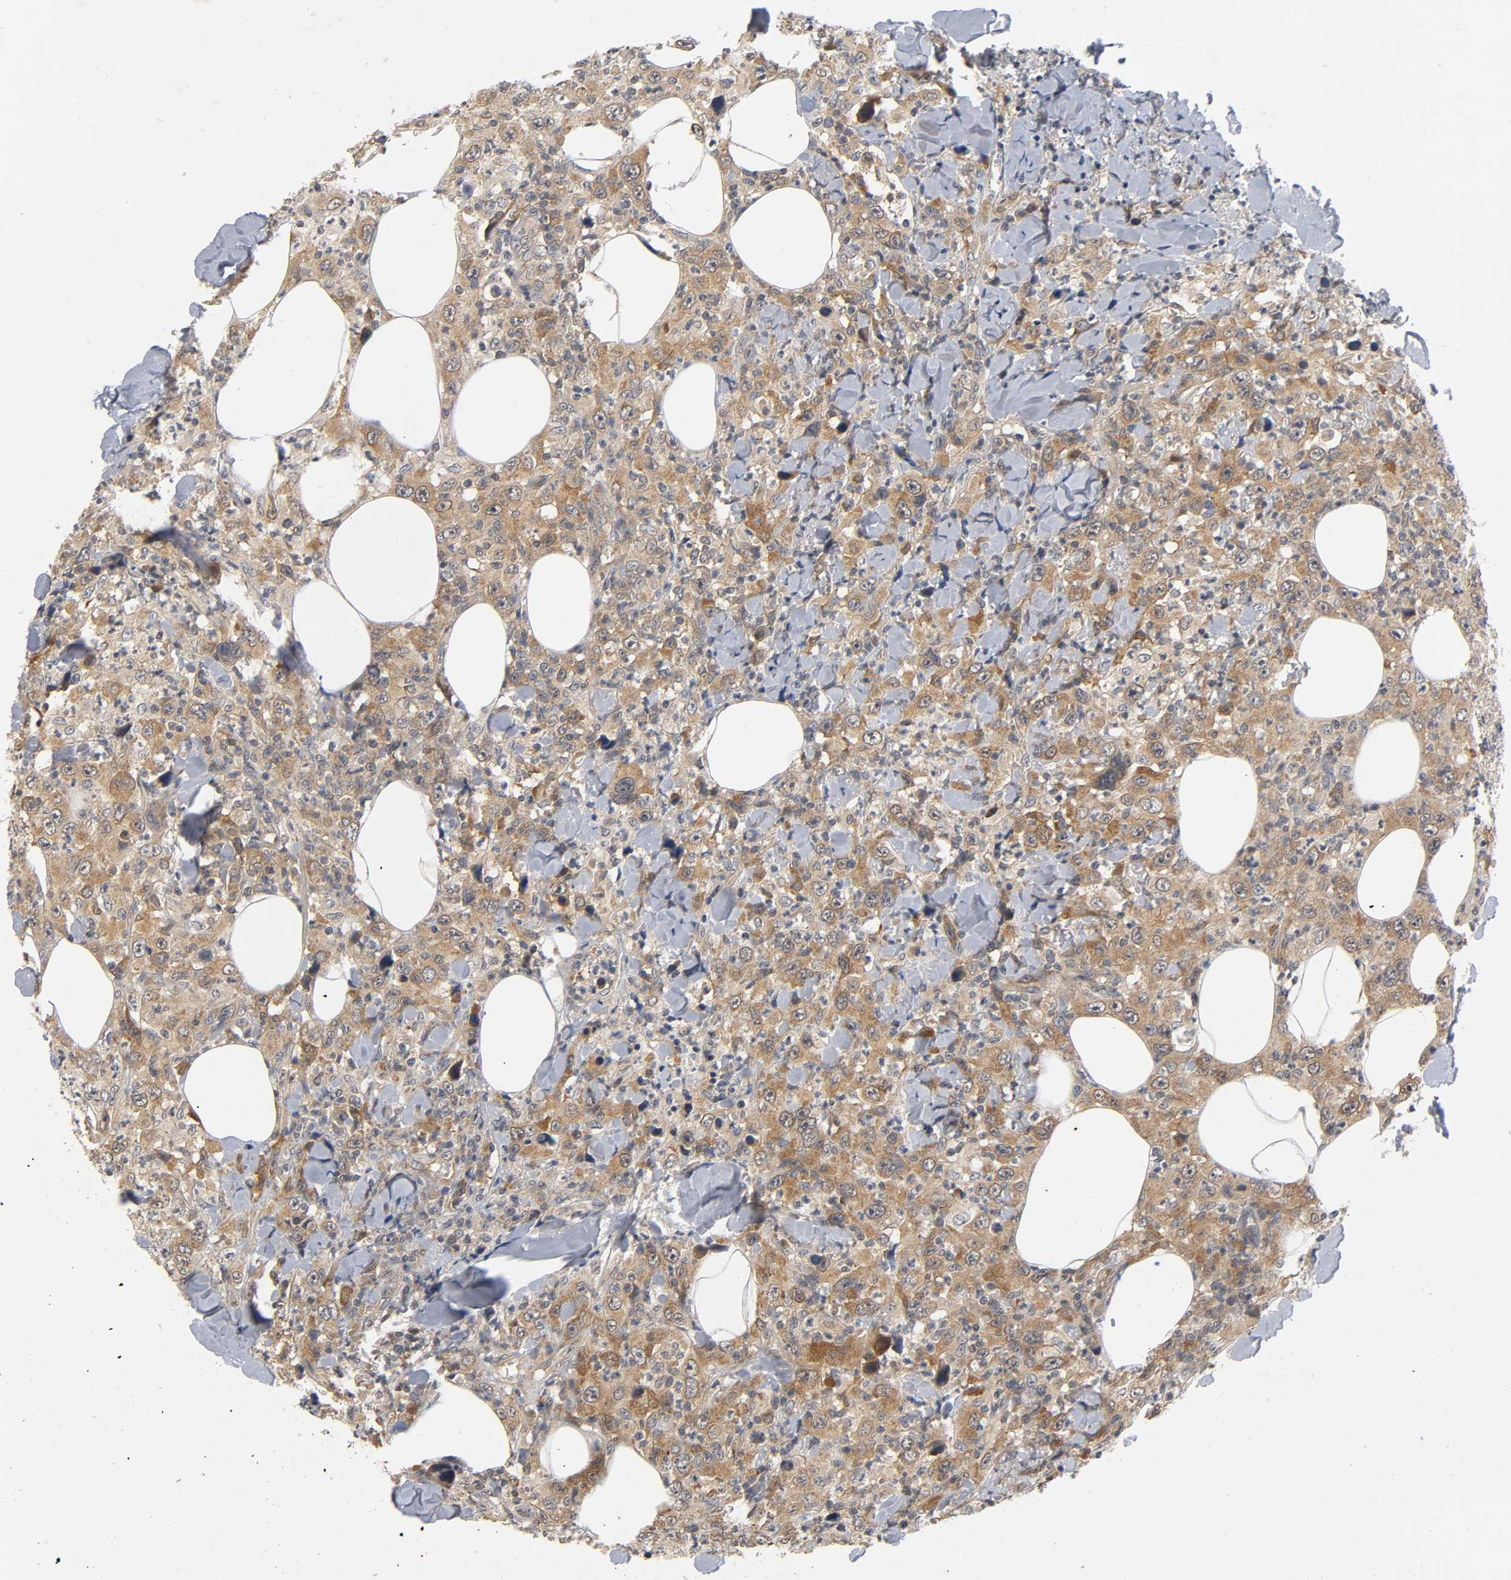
{"staining": {"intensity": "moderate", "quantity": ">75%", "location": "cytoplasmic/membranous"}, "tissue": "thyroid cancer", "cell_type": "Tumor cells", "image_type": "cancer", "snomed": [{"axis": "morphology", "description": "Carcinoma, NOS"}, {"axis": "topography", "description": "Thyroid gland"}], "caption": "Immunohistochemical staining of human thyroid carcinoma reveals moderate cytoplasmic/membranous protein staining in approximately >75% of tumor cells.", "gene": "MAPK8", "patient": {"sex": "female", "age": 77}}